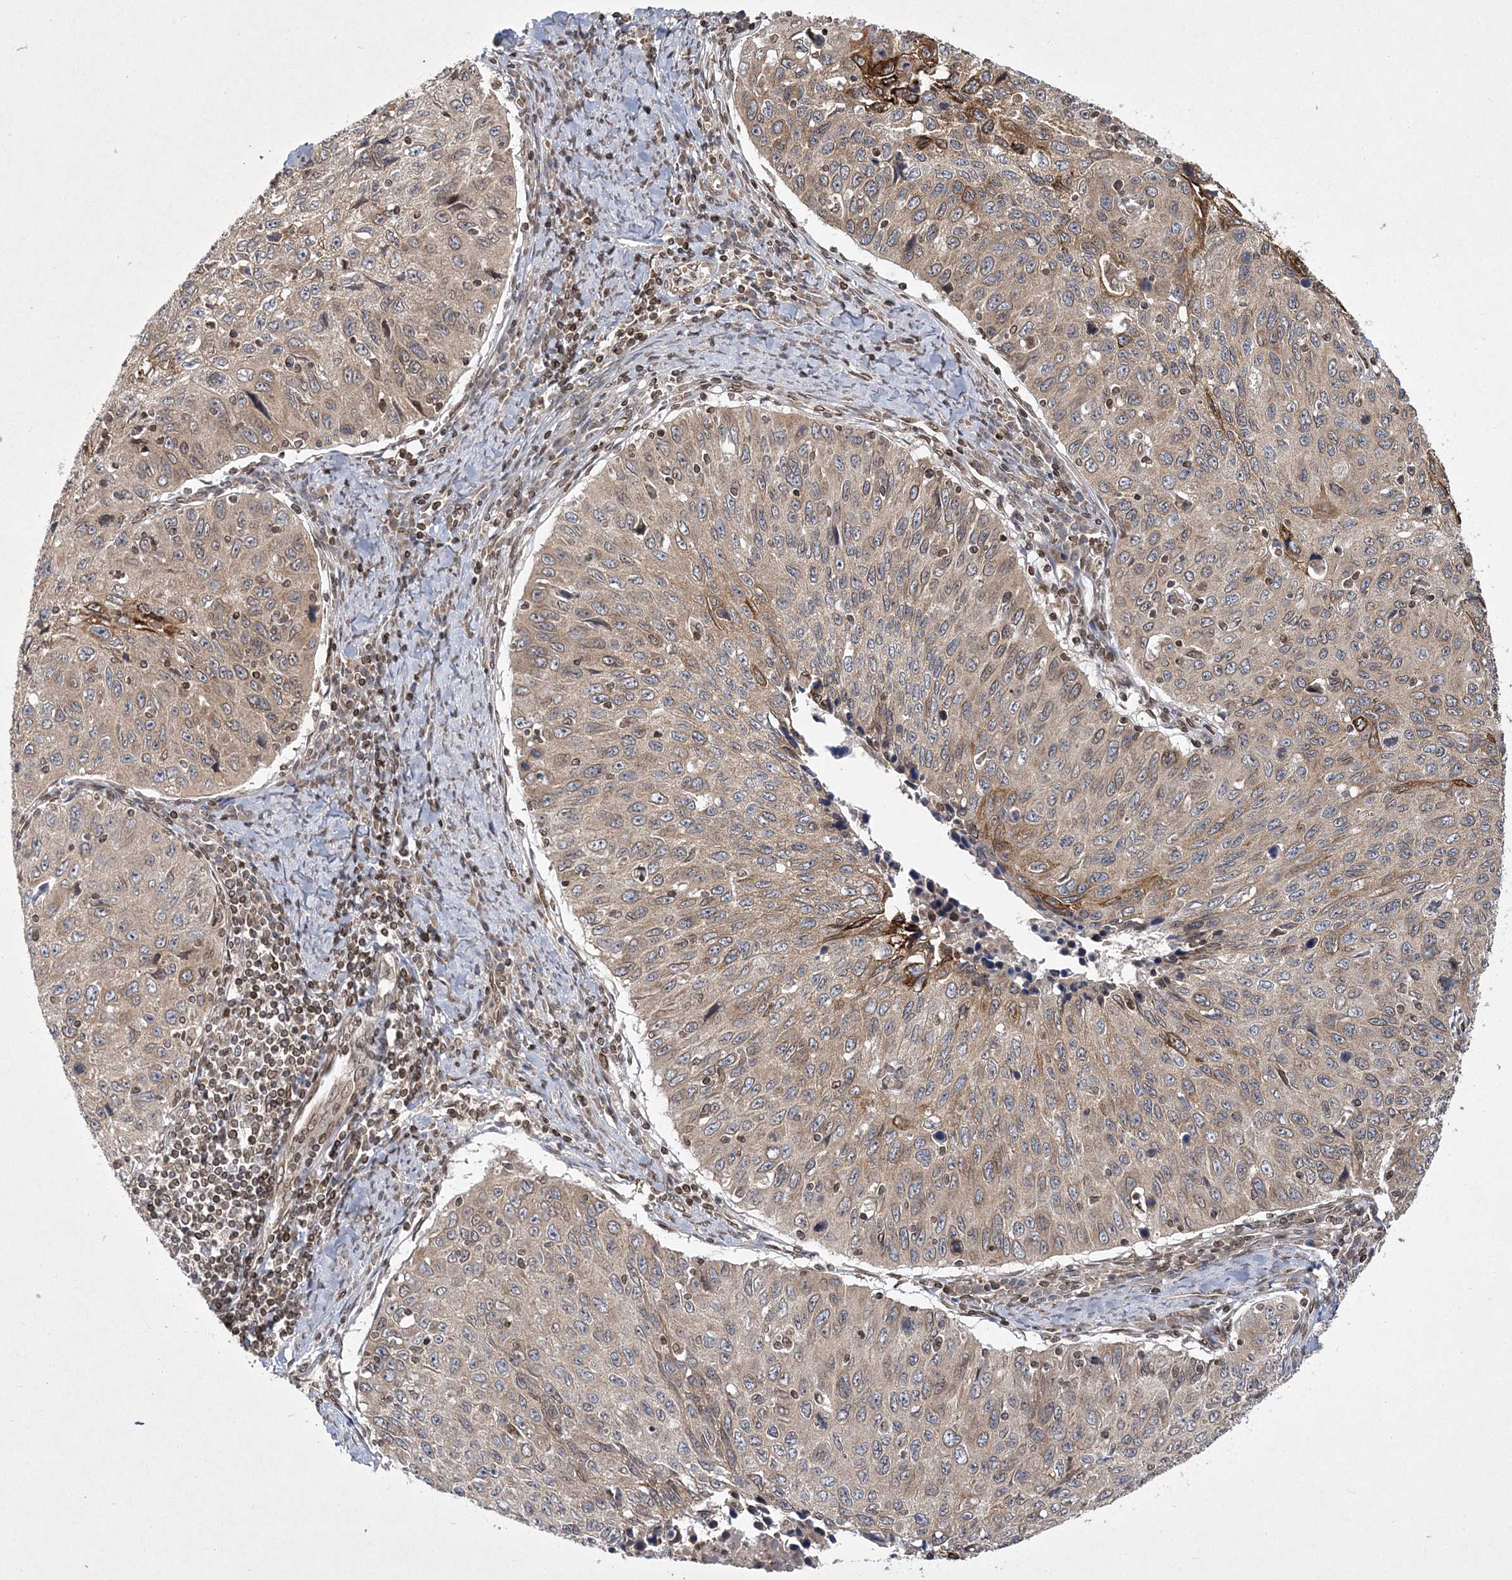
{"staining": {"intensity": "weak", "quantity": ">75%", "location": "cytoplasmic/membranous"}, "tissue": "cervical cancer", "cell_type": "Tumor cells", "image_type": "cancer", "snomed": [{"axis": "morphology", "description": "Squamous cell carcinoma, NOS"}, {"axis": "topography", "description": "Cervix"}], "caption": "Immunohistochemistry (DAB) staining of human squamous cell carcinoma (cervical) reveals weak cytoplasmic/membranous protein positivity in about >75% of tumor cells.", "gene": "DNAJC27", "patient": {"sex": "female", "age": 53}}